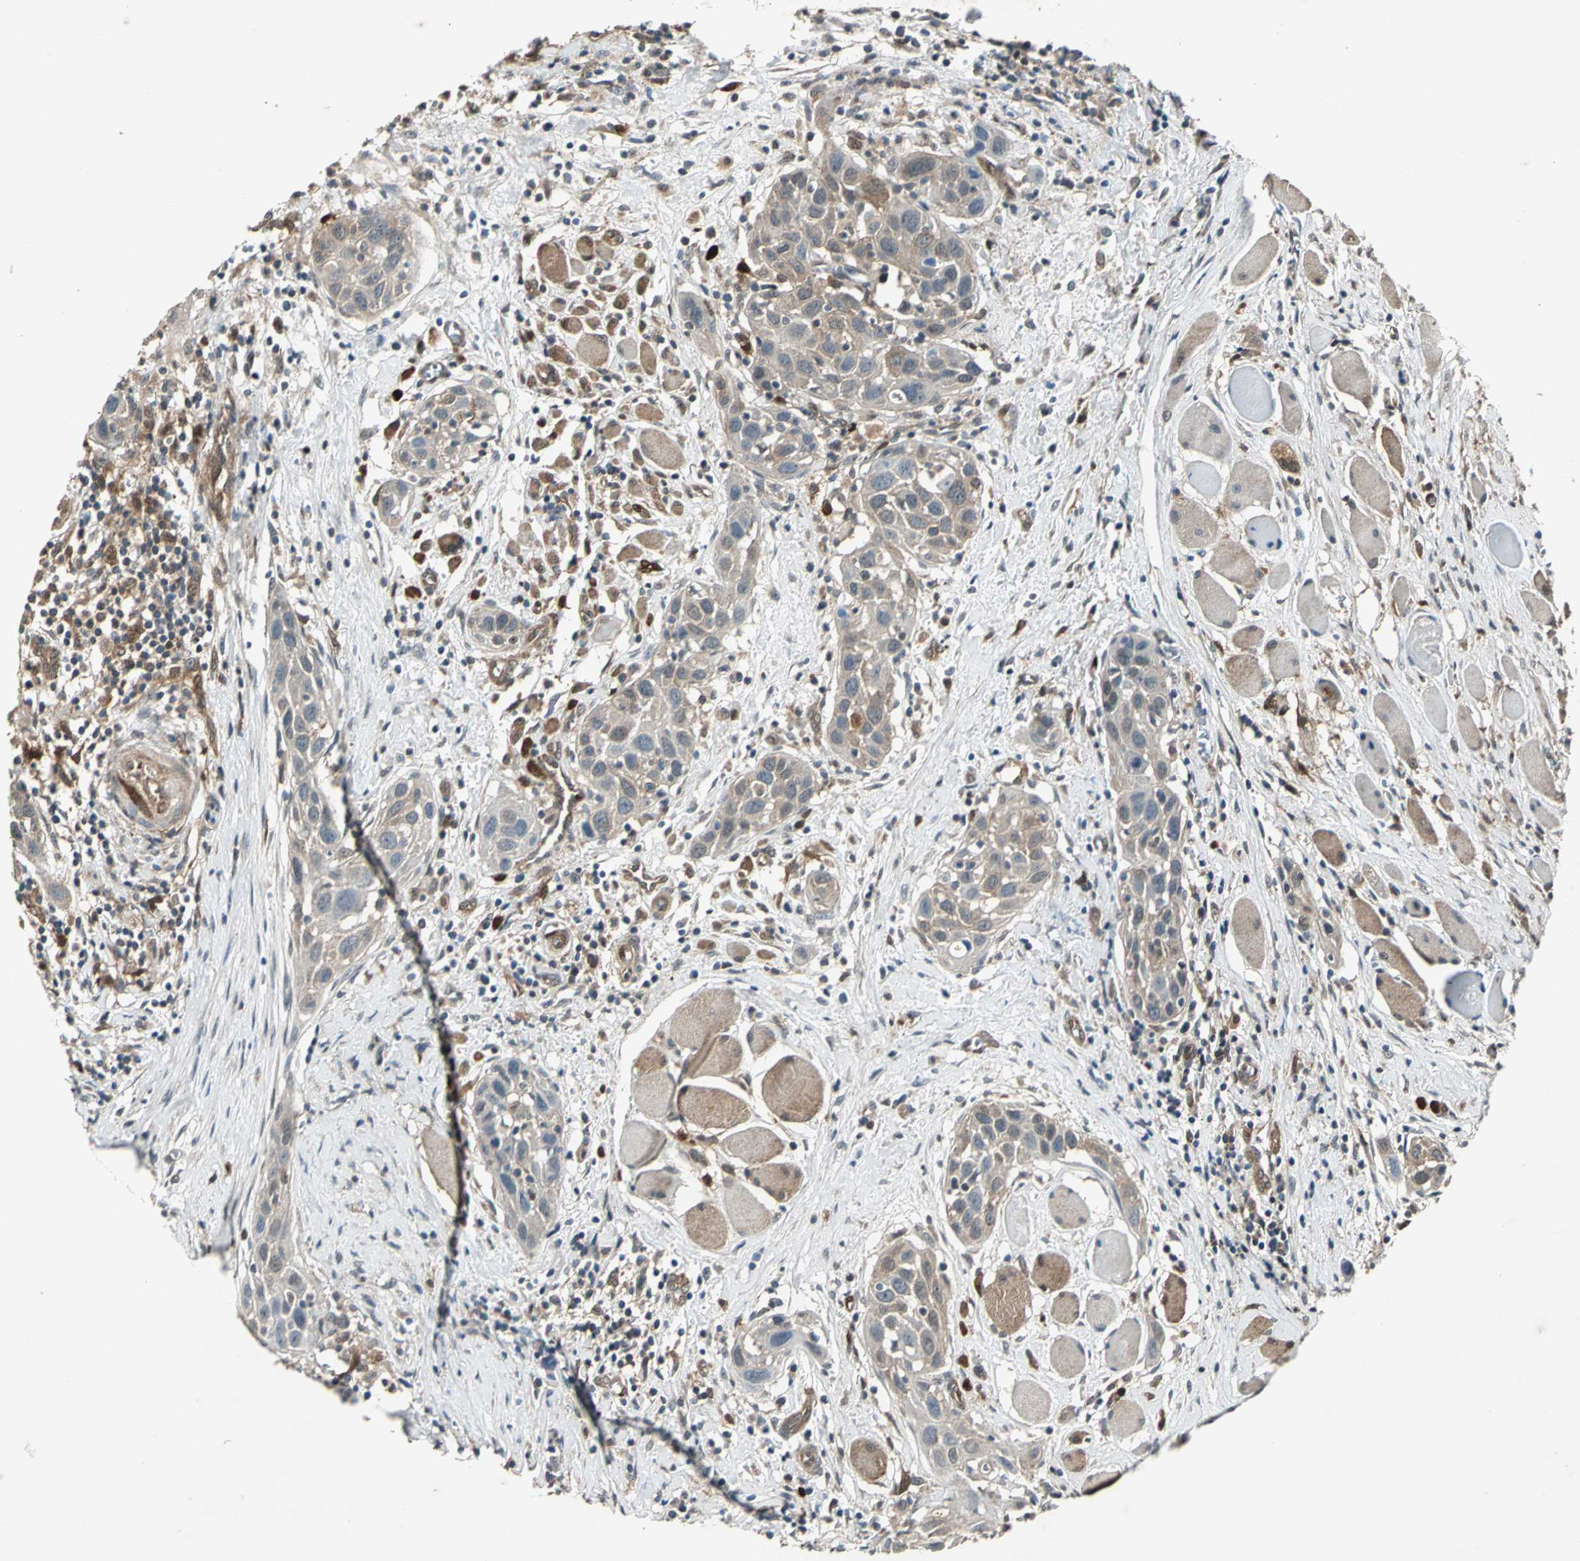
{"staining": {"intensity": "moderate", "quantity": ">75%", "location": "cytoplasmic/membranous"}, "tissue": "head and neck cancer", "cell_type": "Tumor cells", "image_type": "cancer", "snomed": [{"axis": "morphology", "description": "Squamous cell carcinoma, NOS"}, {"axis": "topography", "description": "Oral tissue"}, {"axis": "topography", "description": "Head-Neck"}], "caption": "Protein expression analysis of squamous cell carcinoma (head and neck) reveals moderate cytoplasmic/membranous positivity in approximately >75% of tumor cells.", "gene": "RRM2B", "patient": {"sex": "female", "age": 50}}